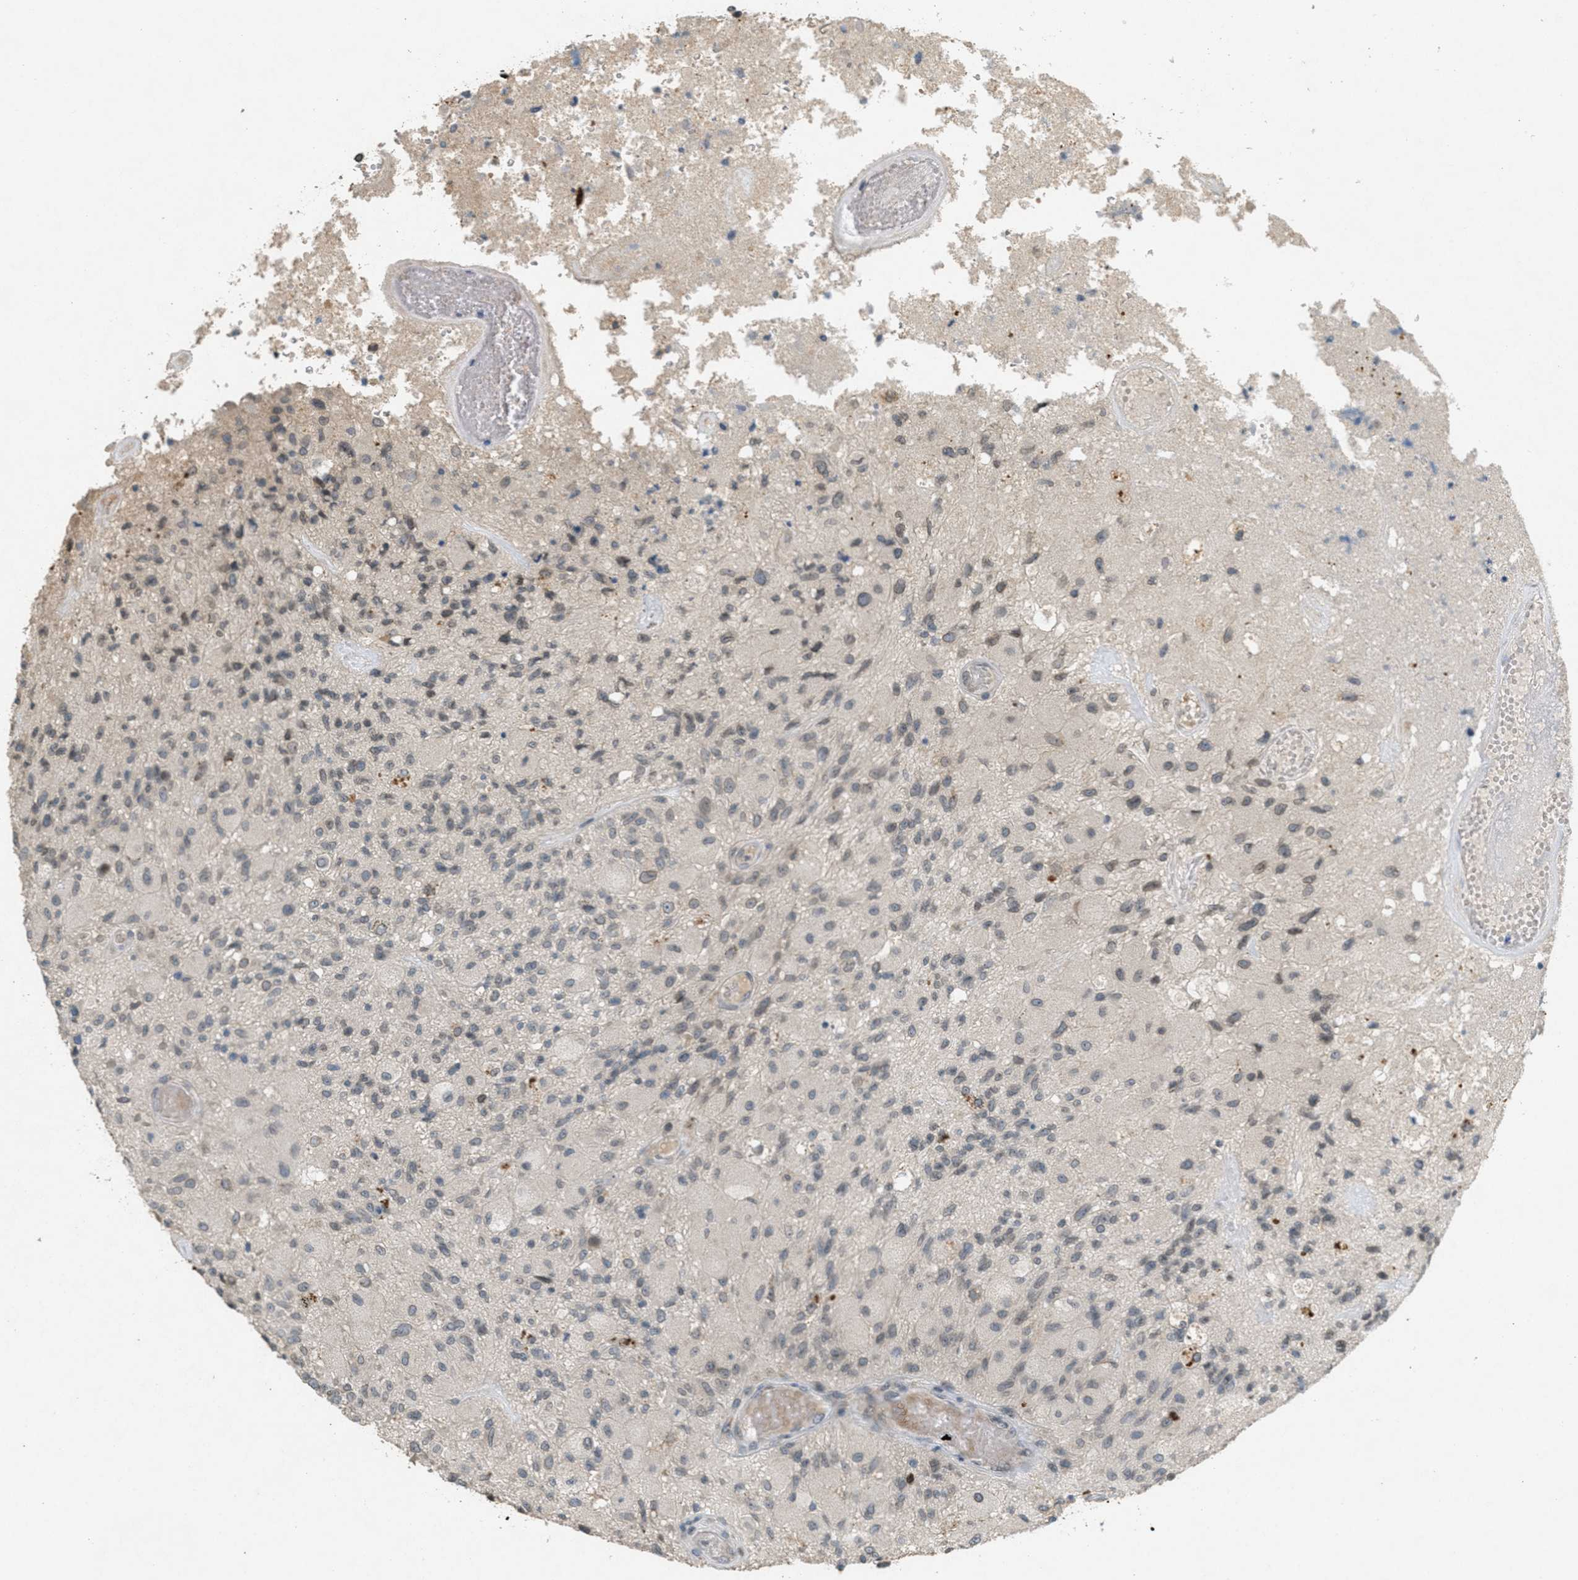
{"staining": {"intensity": "weak", "quantity": "<25%", "location": "nuclear"}, "tissue": "glioma", "cell_type": "Tumor cells", "image_type": "cancer", "snomed": [{"axis": "morphology", "description": "Normal tissue, NOS"}, {"axis": "morphology", "description": "Glioma, malignant, High grade"}, {"axis": "topography", "description": "Cerebral cortex"}], "caption": "Malignant glioma (high-grade) stained for a protein using immunohistochemistry displays no staining tumor cells.", "gene": "ABHD6", "patient": {"sex": "male", "age": 77}}